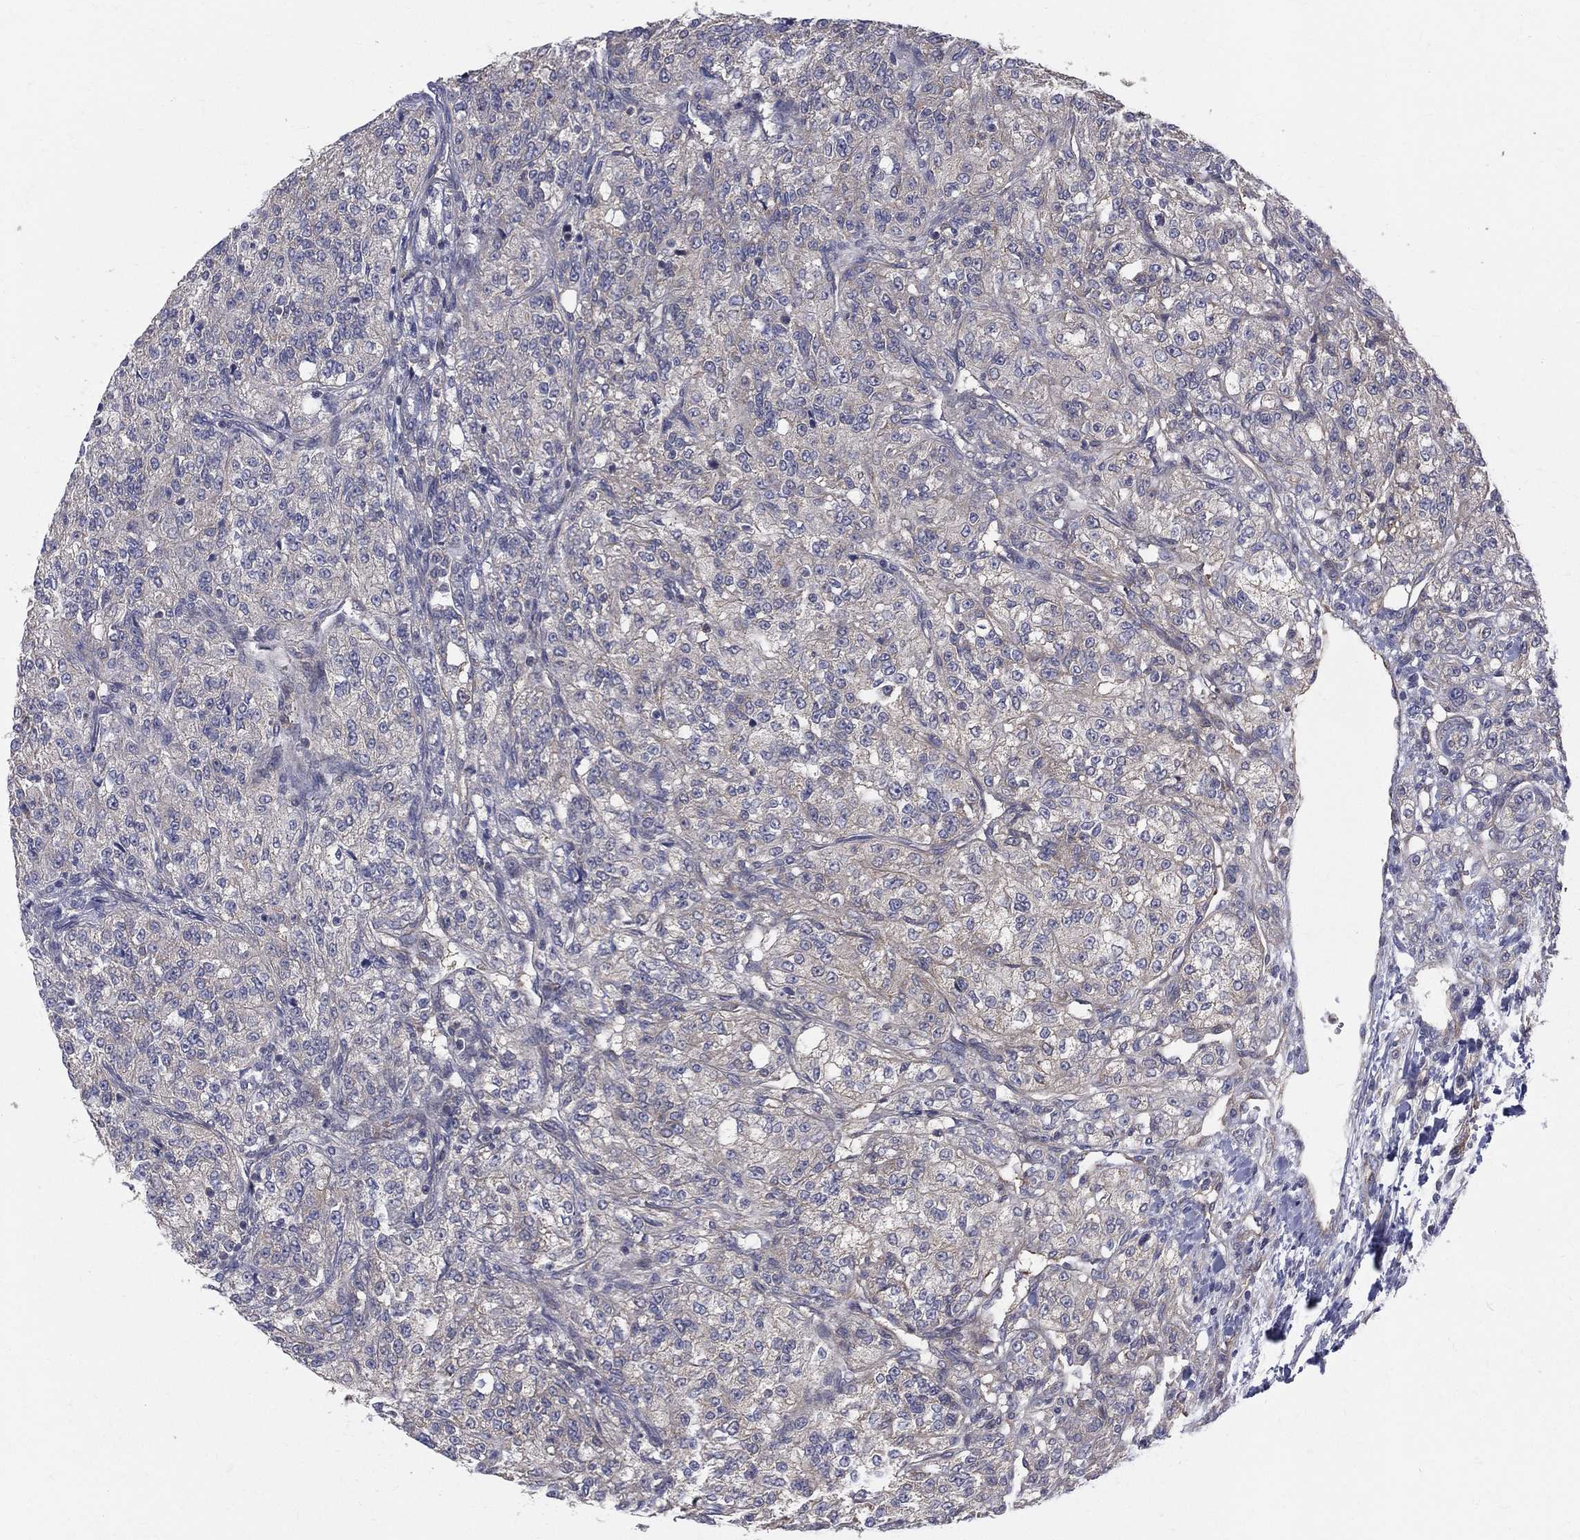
{"staining": {"intensity": "weak", "quantity": "<25%", "location": "cytoplasmic/membranous"}, "tissue": "renal cancer", "cell_type": "Tumor cells", "image_type": "cancer", "snomed": [{"axis": "morphology", "description": "Adenocarcinoma, NOS"}, {"axis": "topography", "description": "Kidney"}], "caption": "The histopathology image reveals no staining of tumor cells in renal cancer (adenocarcinoma).", "gene": "POMZP3", "patient": {"sex": "female", "age": 63}}